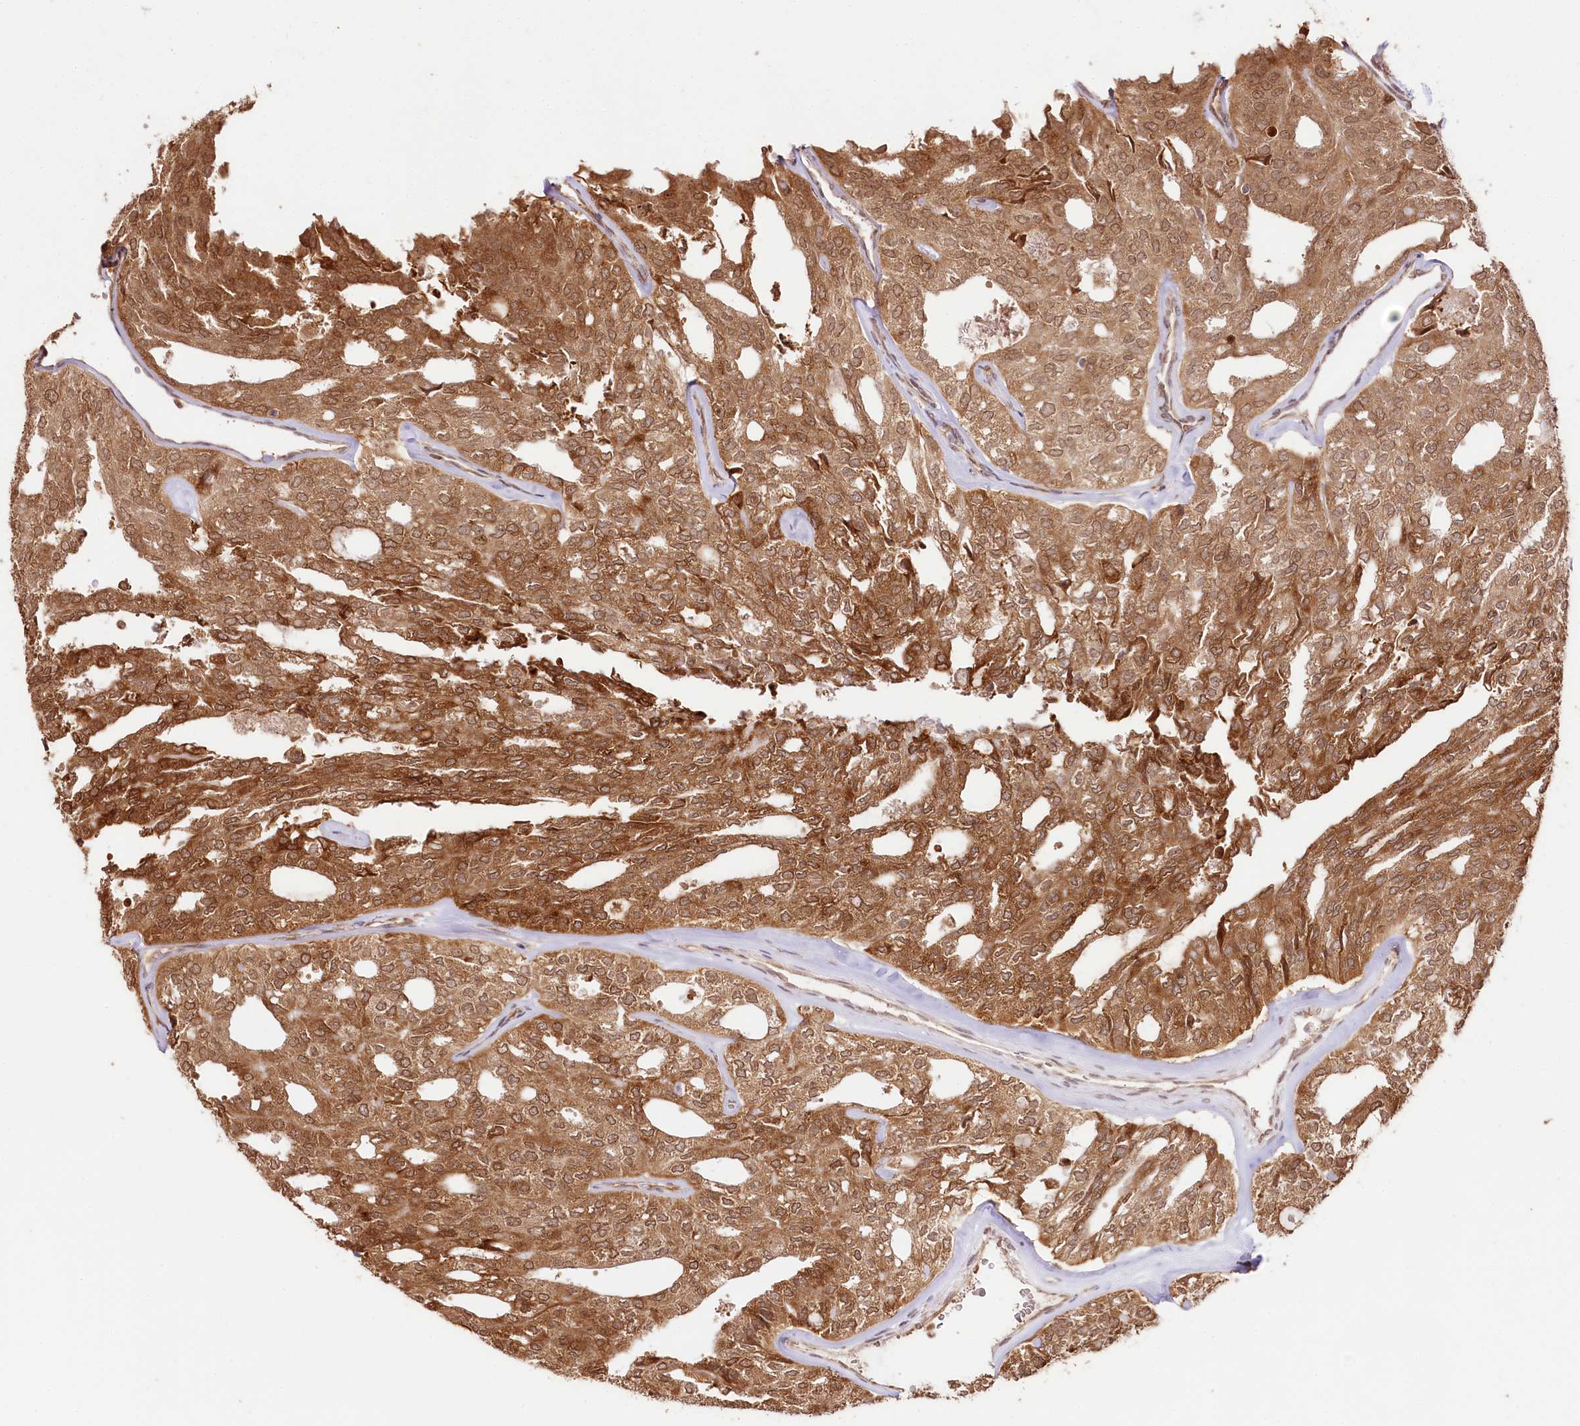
{"staining": {"intensity": "moderate", "quantity": ">75%", "location": "cytoplasmic/membranous,nuclear"}, "tissue": "thyroid cancer", "cell_type": "Tumor cells", "image_type": "cancer", "snomed": [{"axis": "morphology", "description": "Follicular adenoma carcinoma, NOS"}, {"axis": "topography", "description": "Thyroid gland"}], "caption": "A brown stain labels moderate cytoplasmic/membranous and nuclear expression of a protein in thyroid cancer tumor cells. (Brightfield microscopy of DAB IHC at high magnification).", "gene": "ENSG00000144785", "patient": {"sex": "male", "age": 75}}